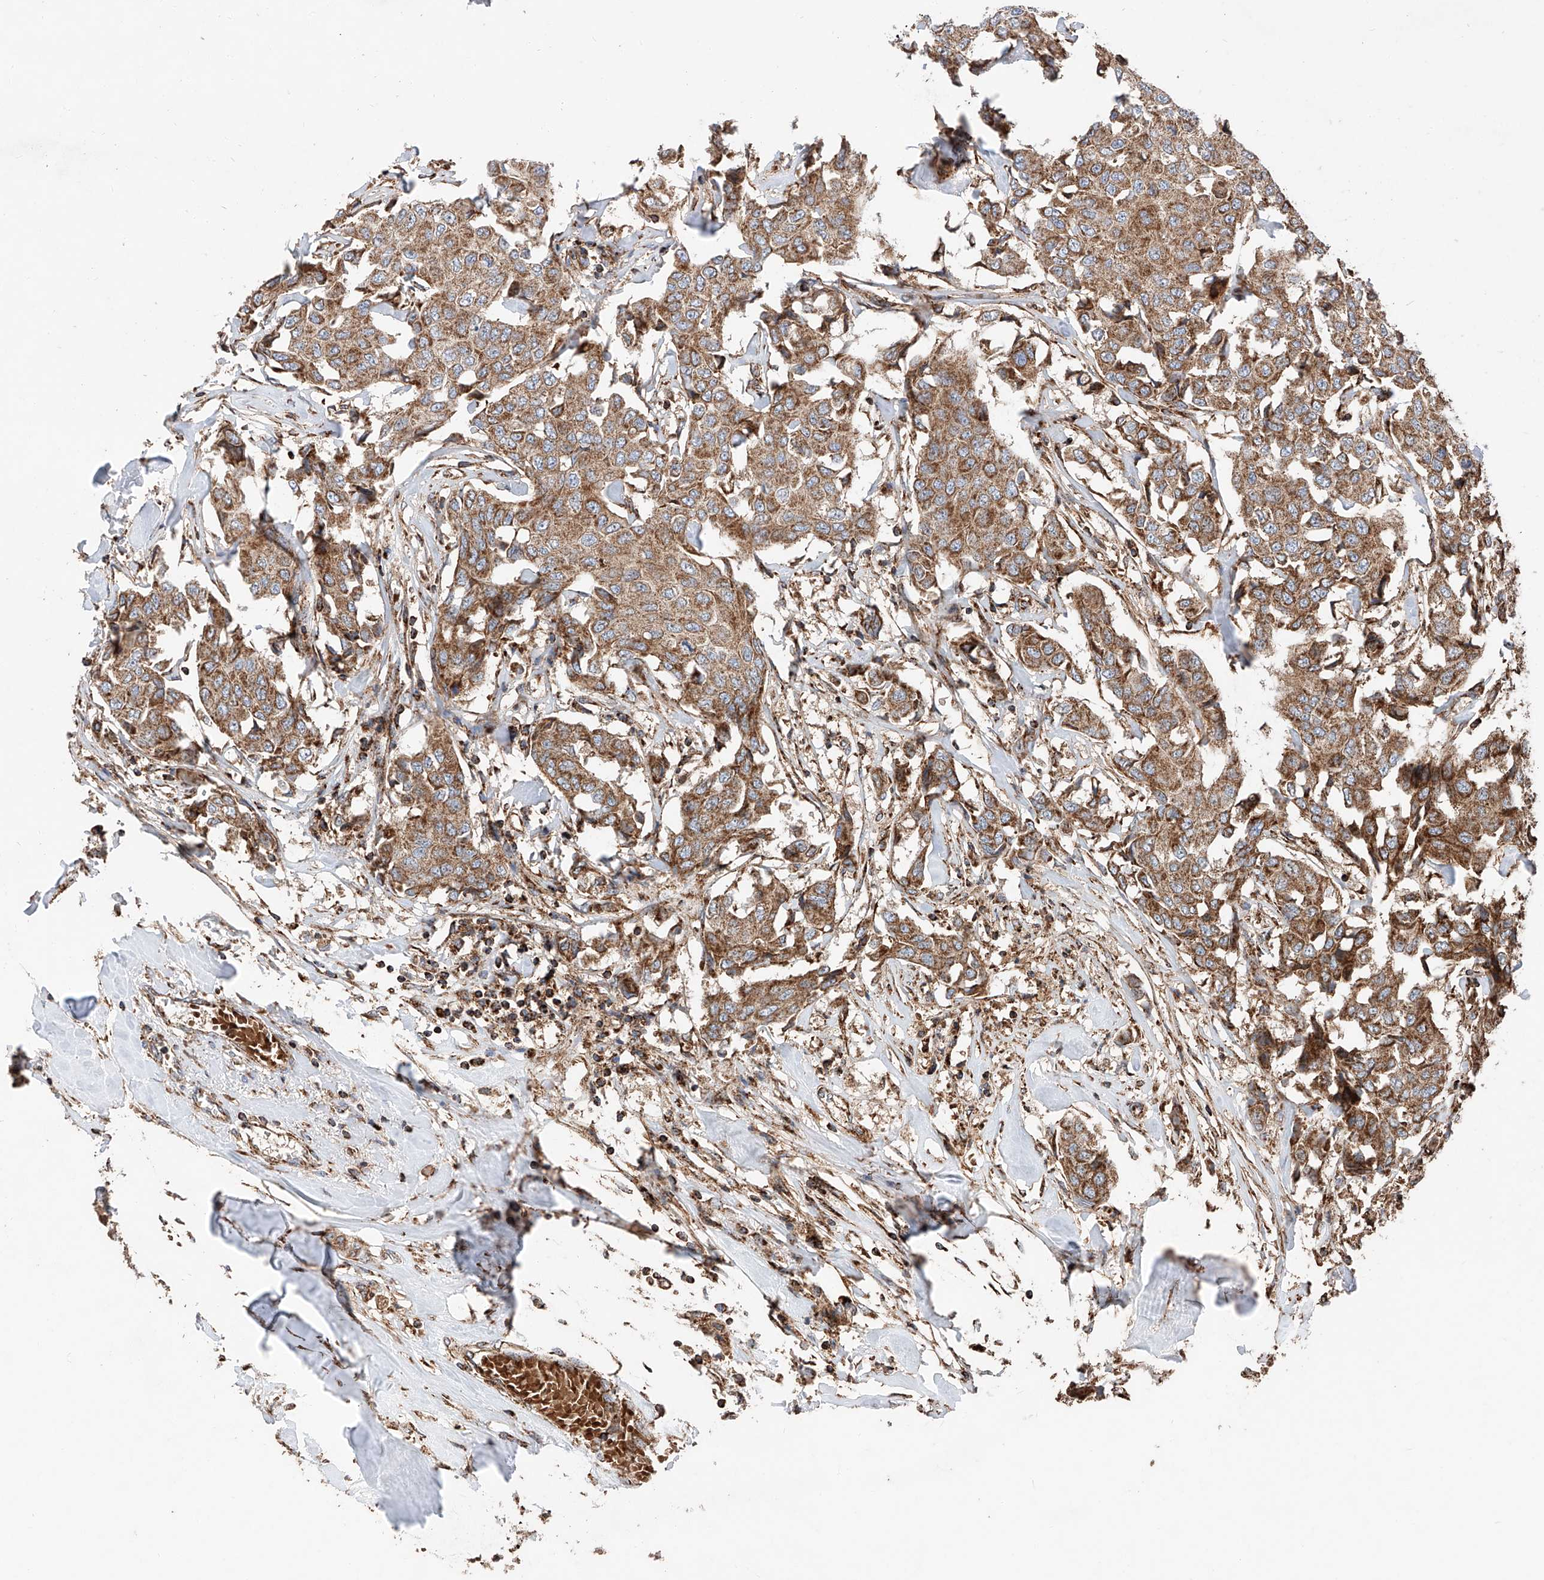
{"staining": {"intensity": "moderate", "quantity": ">75%", "location": "cytoplasmic/membranous"}, "tissue": "breast cancer", "cell_type": "Tumor cells", "image_type": "cancer", "snomed": [{"axis": "morphology", "description": "Duct carcinoma"}, {"axis": "topography", "description": "Breast"}], "caption": "Immunohistochemistry staining of infiltrating ductal carcinoma (breast), which demonstrates medium levels of moderate cytoplasmic/membranous positivity in about >75% of tumor cells indicating moderate cytoplasmic/membranous protein positivity. The staining was performed using DAB (3,3'-diaminobenzidine) (brown) for protein detection and nuclei were counterstained in hematoxylin (blue).", "gene": "PISD", "patient": {"sex": "female", "age": 80}}